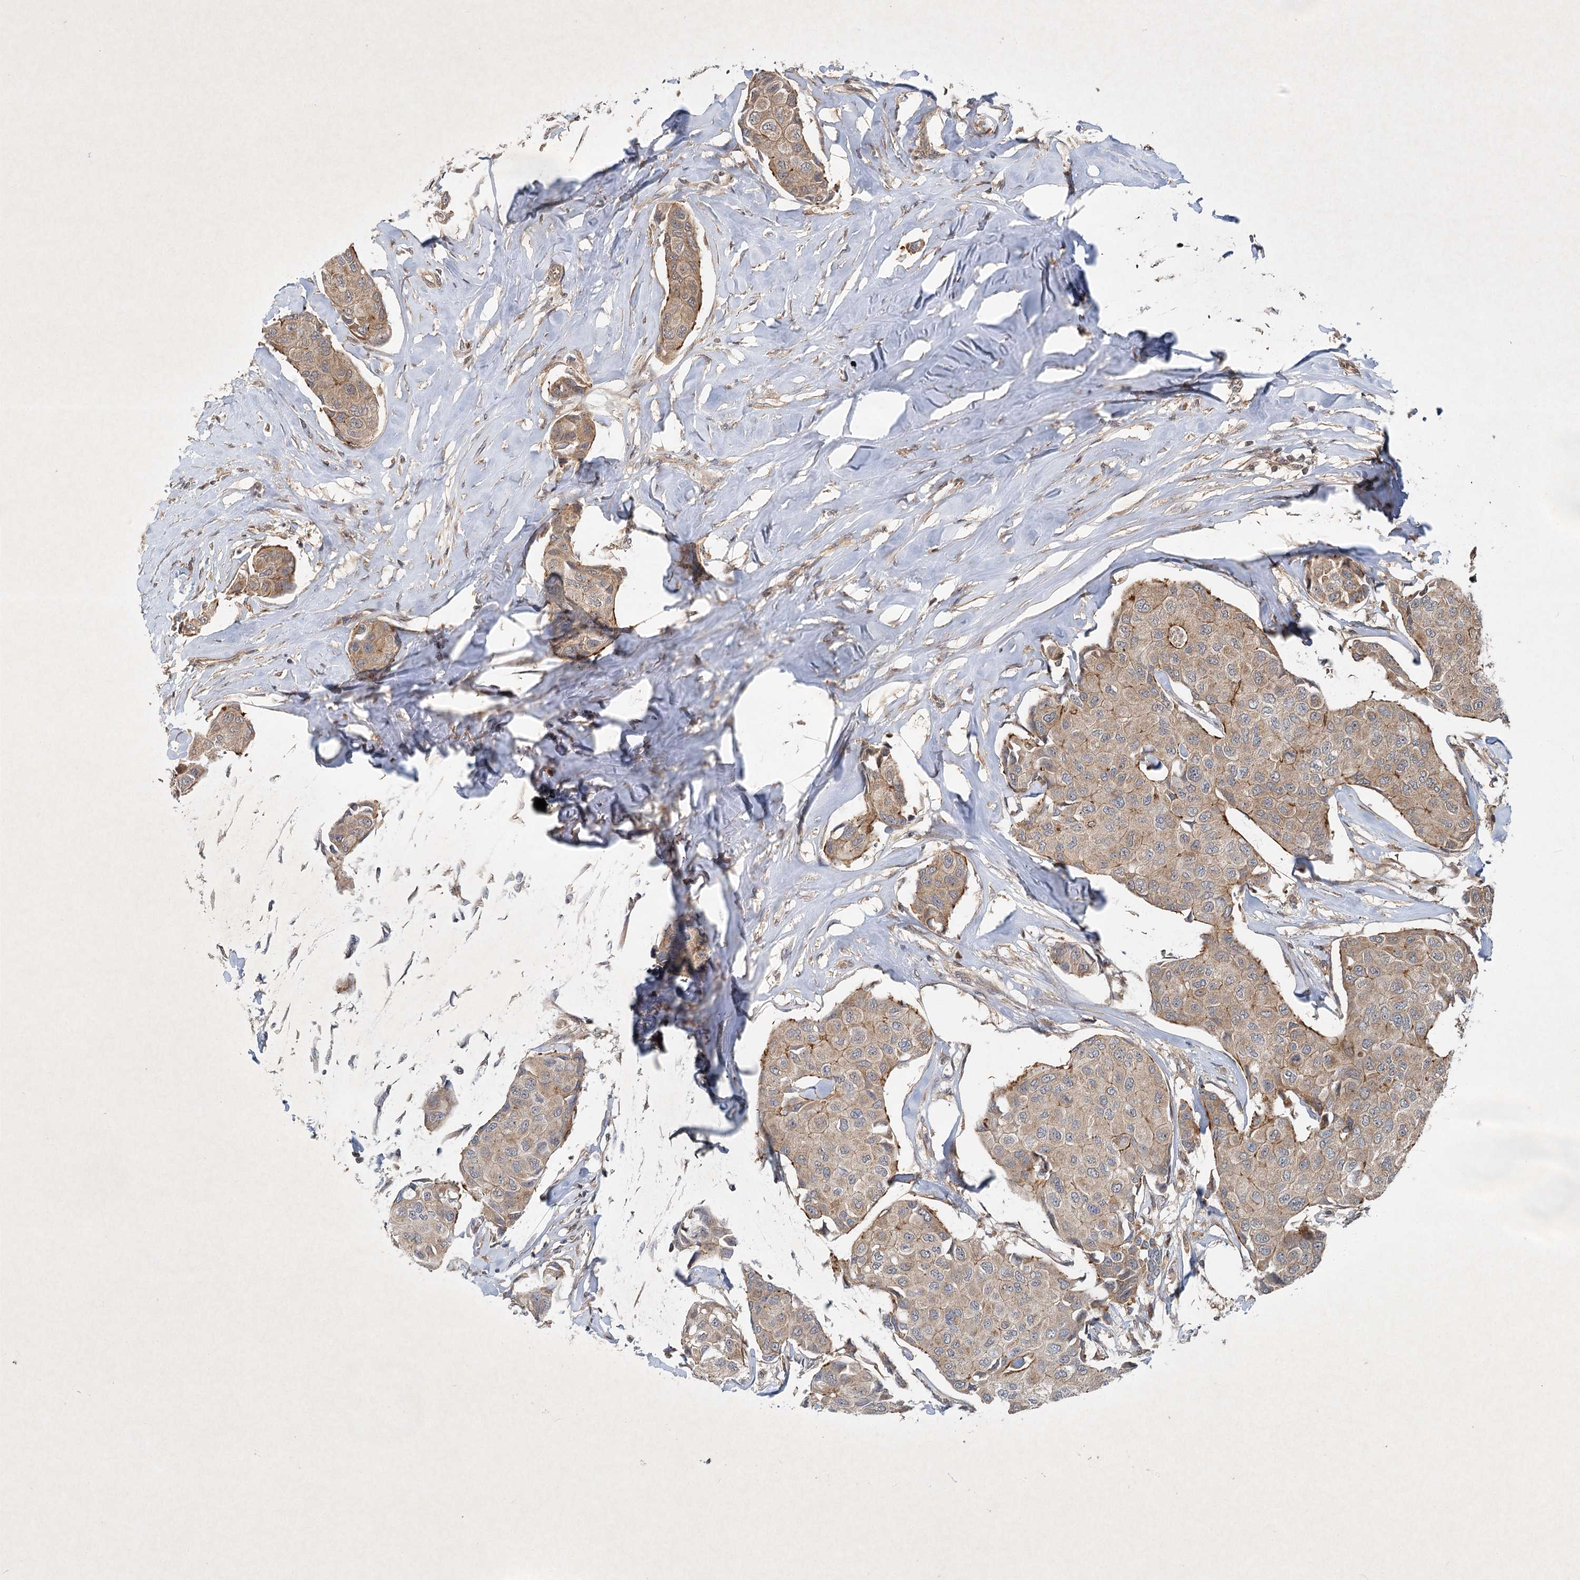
{"staining": {"intensity": "moderate", "quantity": ">75%", "location": "cytoplasmic/membranous"}, "tissue": "breast cancer", "cell_type": "Tumor cells", "image_type": "cancer", "snomed": [{"axis": "morphology", "description": "Duct carcinoma"}, {"axis": "topography", "description": "Breast"}], "caption": "Brown immunohistochemical staining in human intraductal carcinoma (breast) reveals moderate cytoplasmic/membranous staining in approximately >75% of tumor cells.", "gene": "INSIG2", "patient": {"sex": "female", "age": 80}}